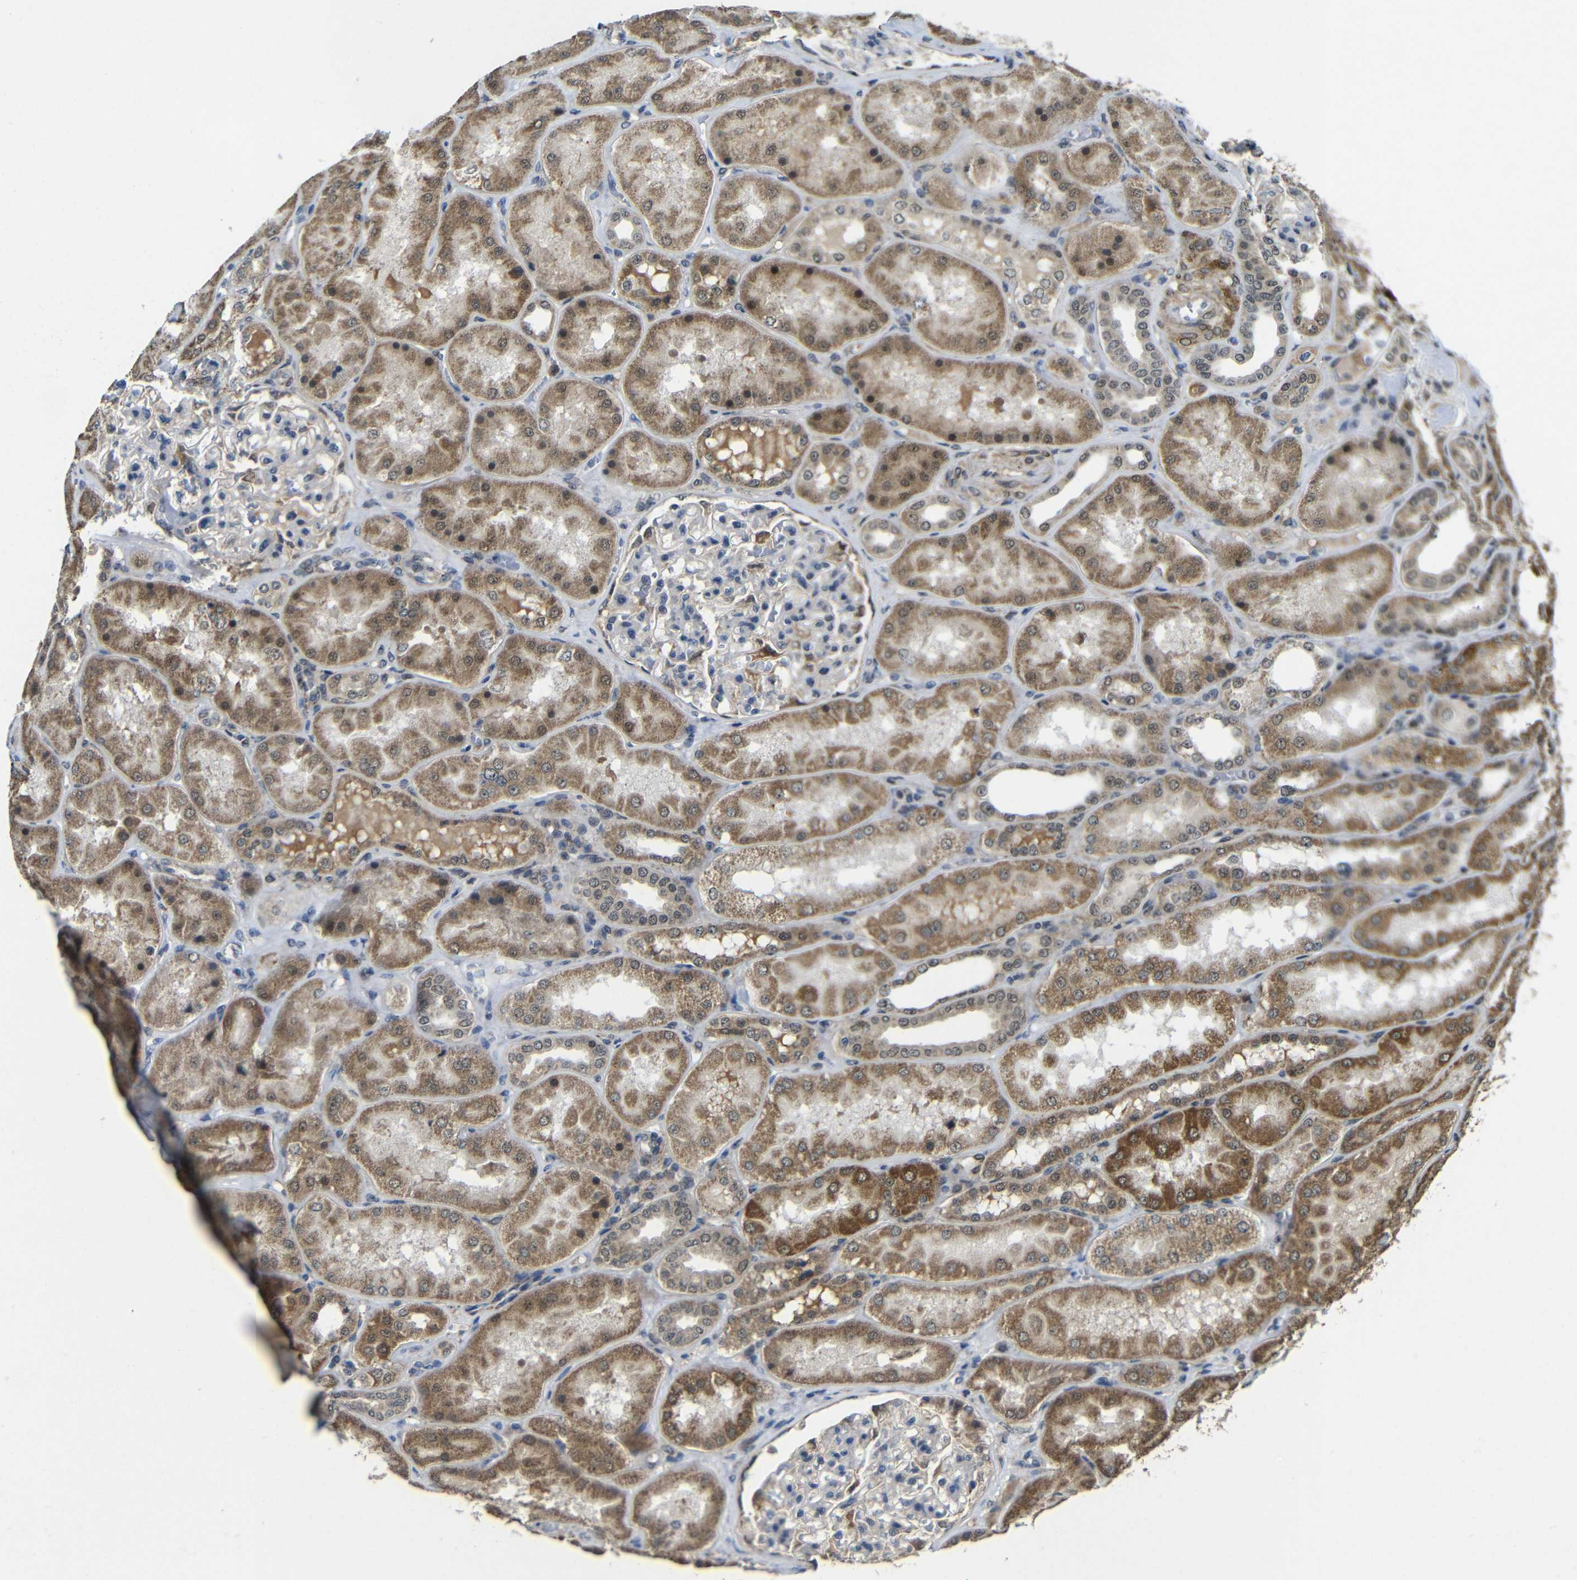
{"staining": {"intensity": "negative", "quantity": "none", "location": "none"}, "tissue": "kidney", "cell_type": "Cells in glomeruli", "image_type": "normal", "snomed": [{"axis": "morphology", "description": "Normal tissue, NOS"}, {"axis": "topography", "description": "Kidney"}], "caption": "Protein analysis of benign kidney demonstrates no significant staining in cells in glomeruli. Nuclei are stained in blue.", "gene": "FAM172A", "patient": {"sex": "female", "age": 56}}